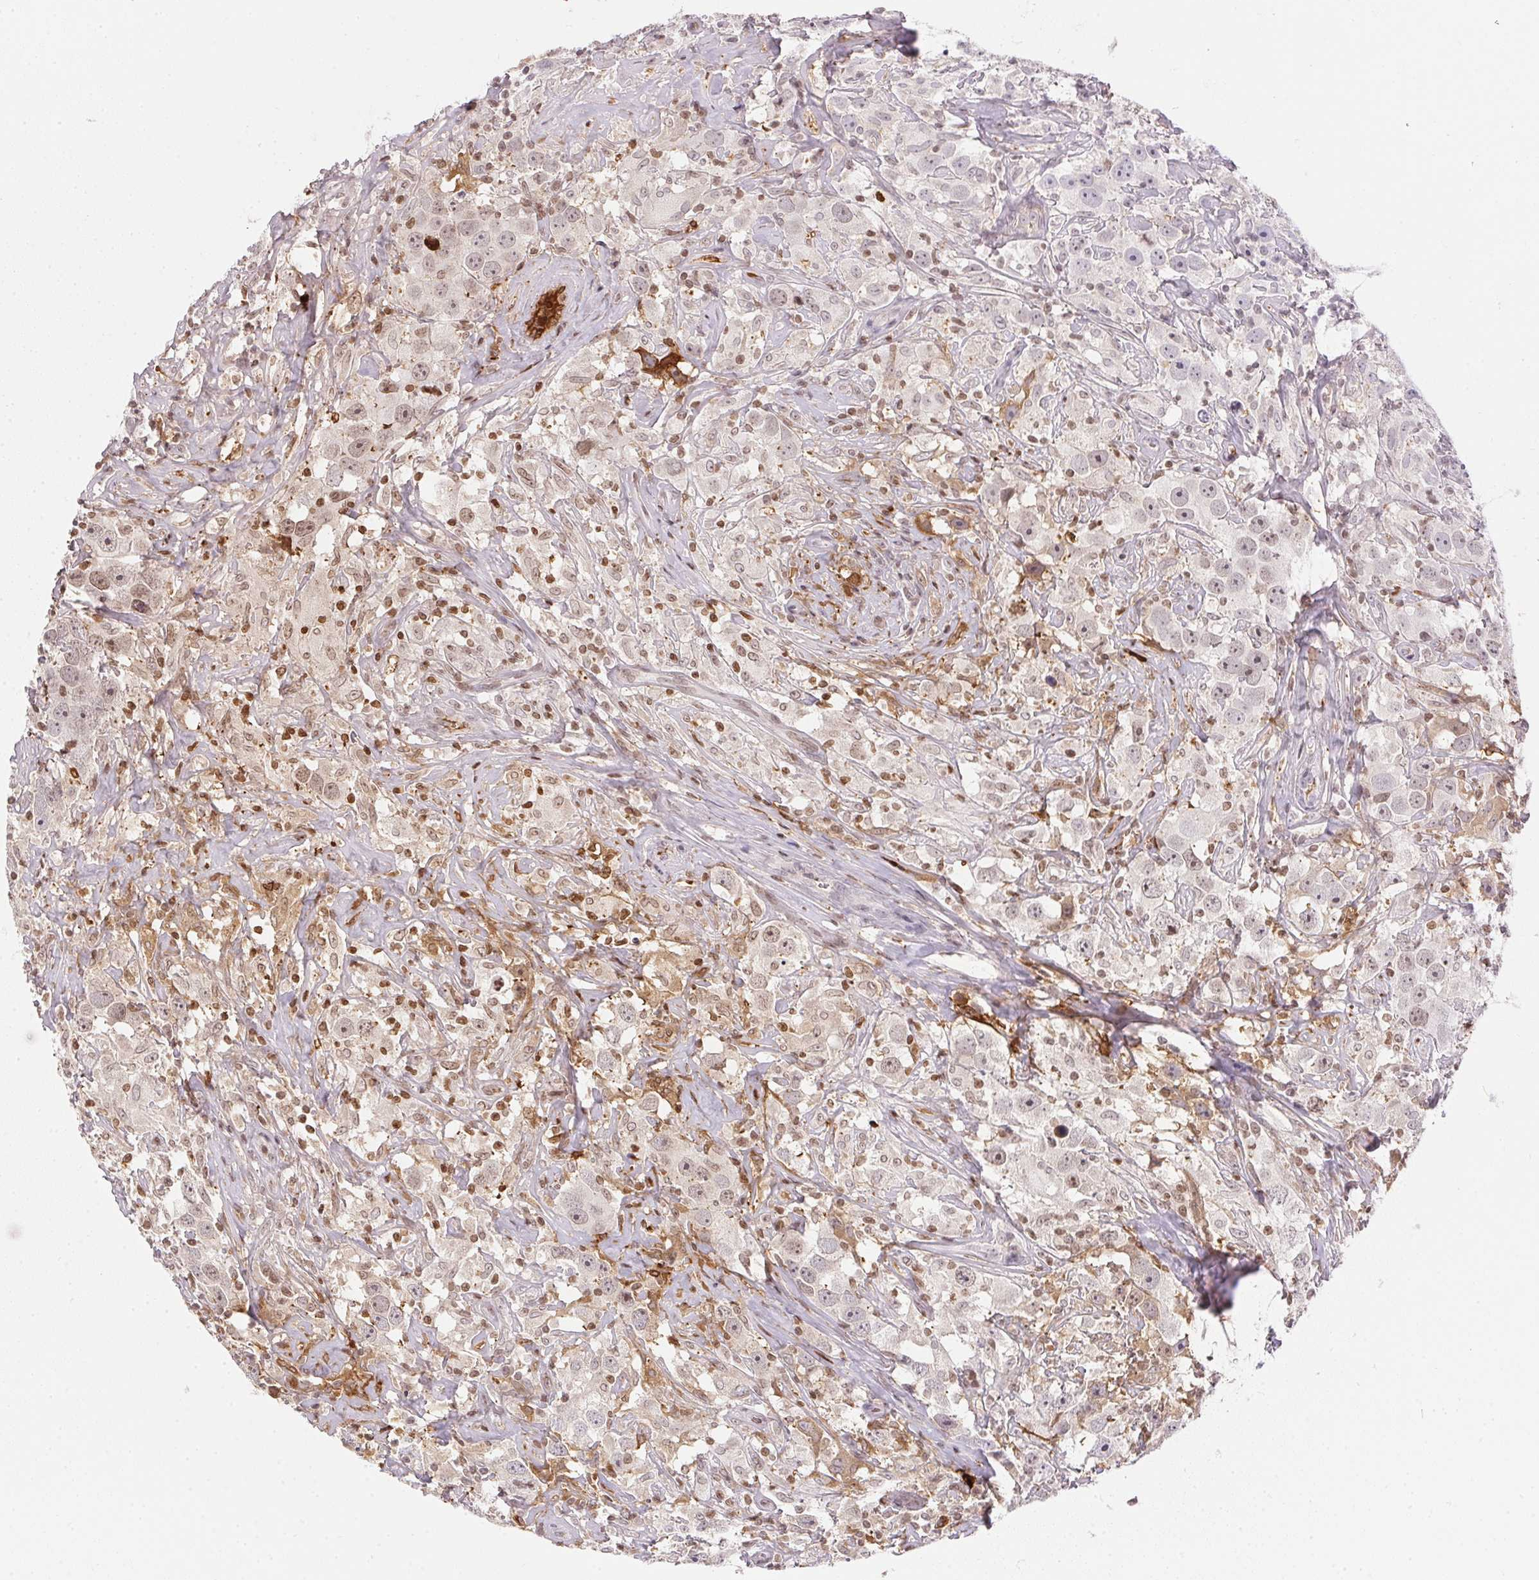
{"staining": {"intensity": "weak", "quantity": "<25%", "location": "nuclear"}, "tissue": "testis cancer", "cell_type": "Tumor cells", "image_type": "cancer", "snomed": [{"axis": "morphology", "description": "Seminoma, NOS"}, {"axis": "topography", "description": "Testis"}], "caption": "IHC micrograph of neoplastic tissue: human seminoma (testis) stained with DAB reveals no significant protein expression in tumor cells.", "gene": "ORM1", "patient": {"sex": "male", "age": 49}}